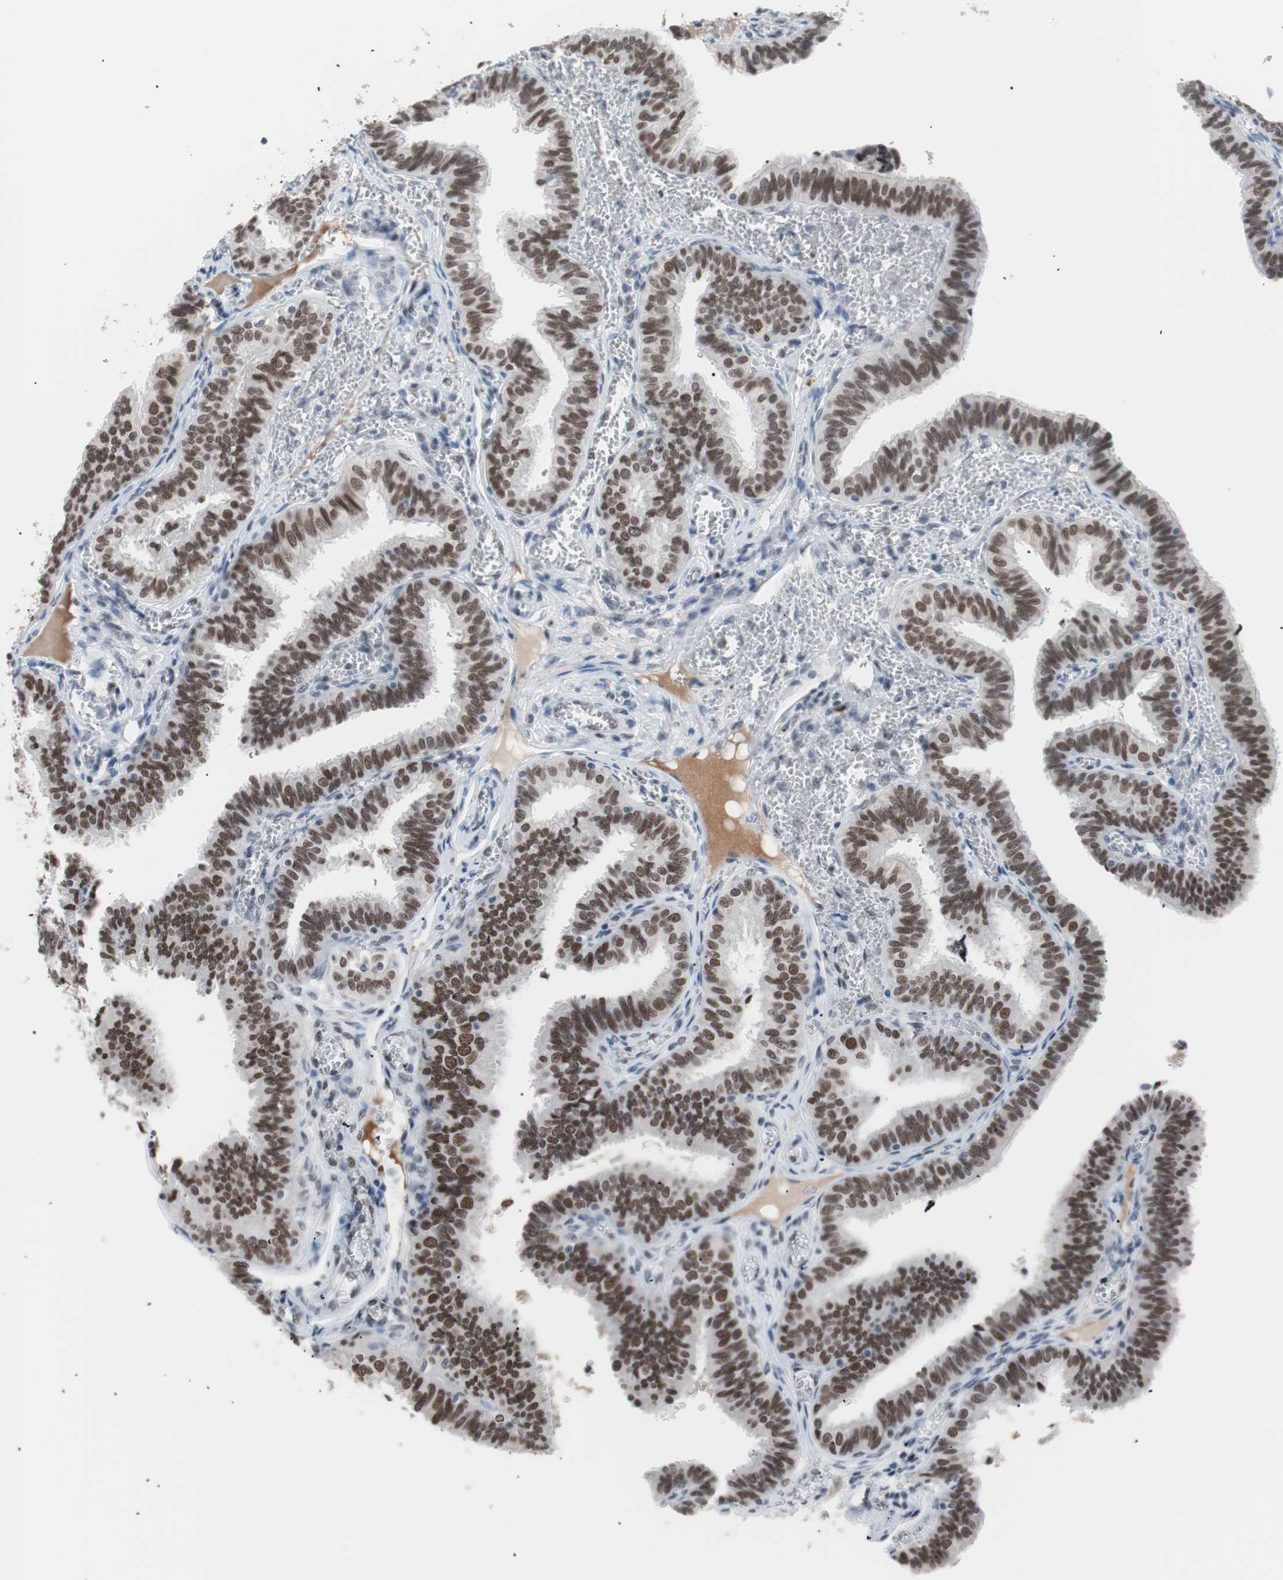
{"staining": {"intensity": "strong", "quantity": ">75%", "location": "nuclear"}, "tissue": "fallopian tube", "cell_type": "Glandular cells", "image_type": "normal", "snomed": [{"axis": "morphology", "description": "Normal tissue, NOS"}, {"axis": "topography", "description": "Fallopian tube"}], "caption": "High-power microscopy captured an immunohistochemistry (IHC) image of unremarkable fallopian tube, revealing strong nuclear positivity in about >75% of glandular cells. (DAB = brown stain, brightfield microscopy at high magnification).", "gene": "LIG3", "patient": {"sex": "female", "age": 46}}